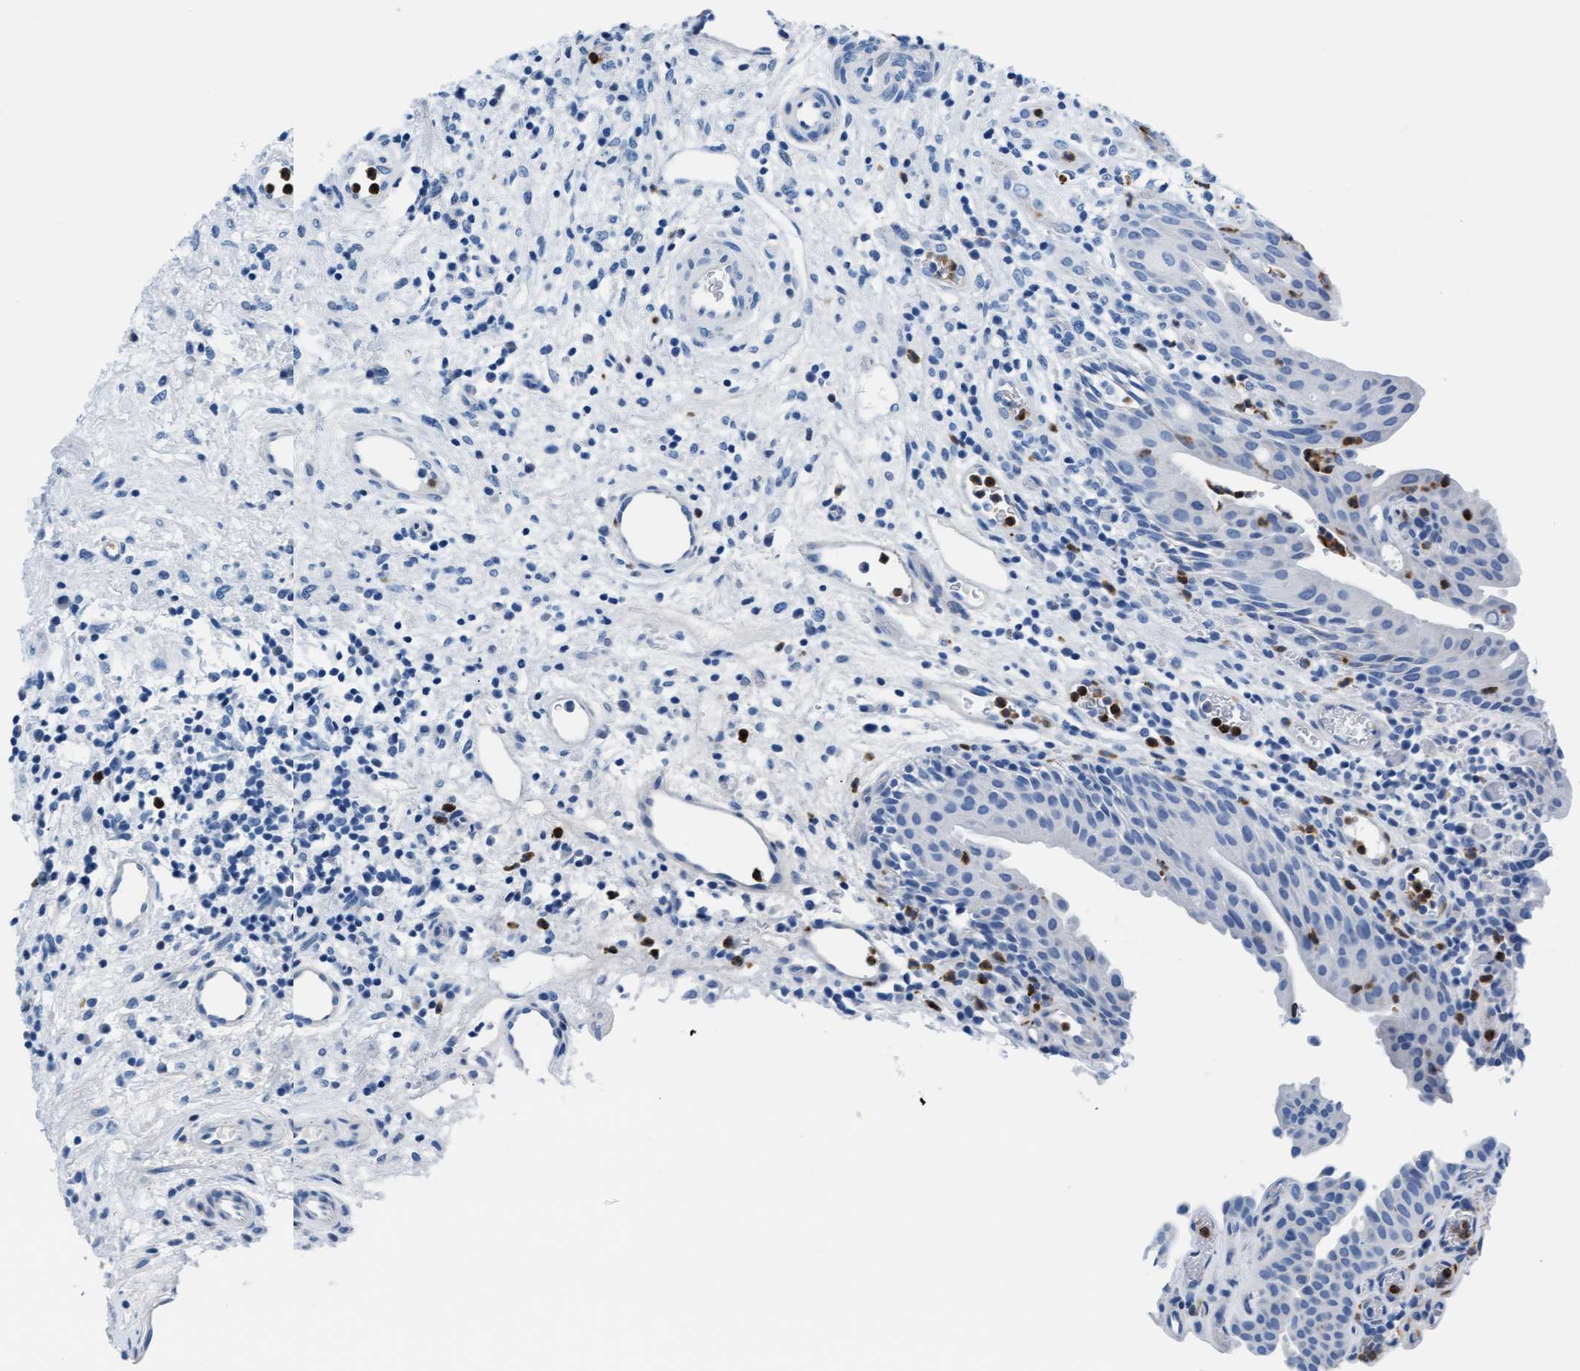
{"staining": {"intensity": "negative", "quantity": "none", "location": "none"}, "tissue": "urothelial cancer", "cell_type": "Tumor cells", "image_type": "cancer", "snomed": [{"axis": "morphology", "description": "Urothelial carcinoma, High grade"}, {"axis": "topography", "description": "Urinary bladder"}], "caption": "Protein analysis of high-grade urothelial carcinoma exhibits no significant positivity in tumor cells.", "gene": "MMP8", "patient": {"sex": "male", "age": 74}}